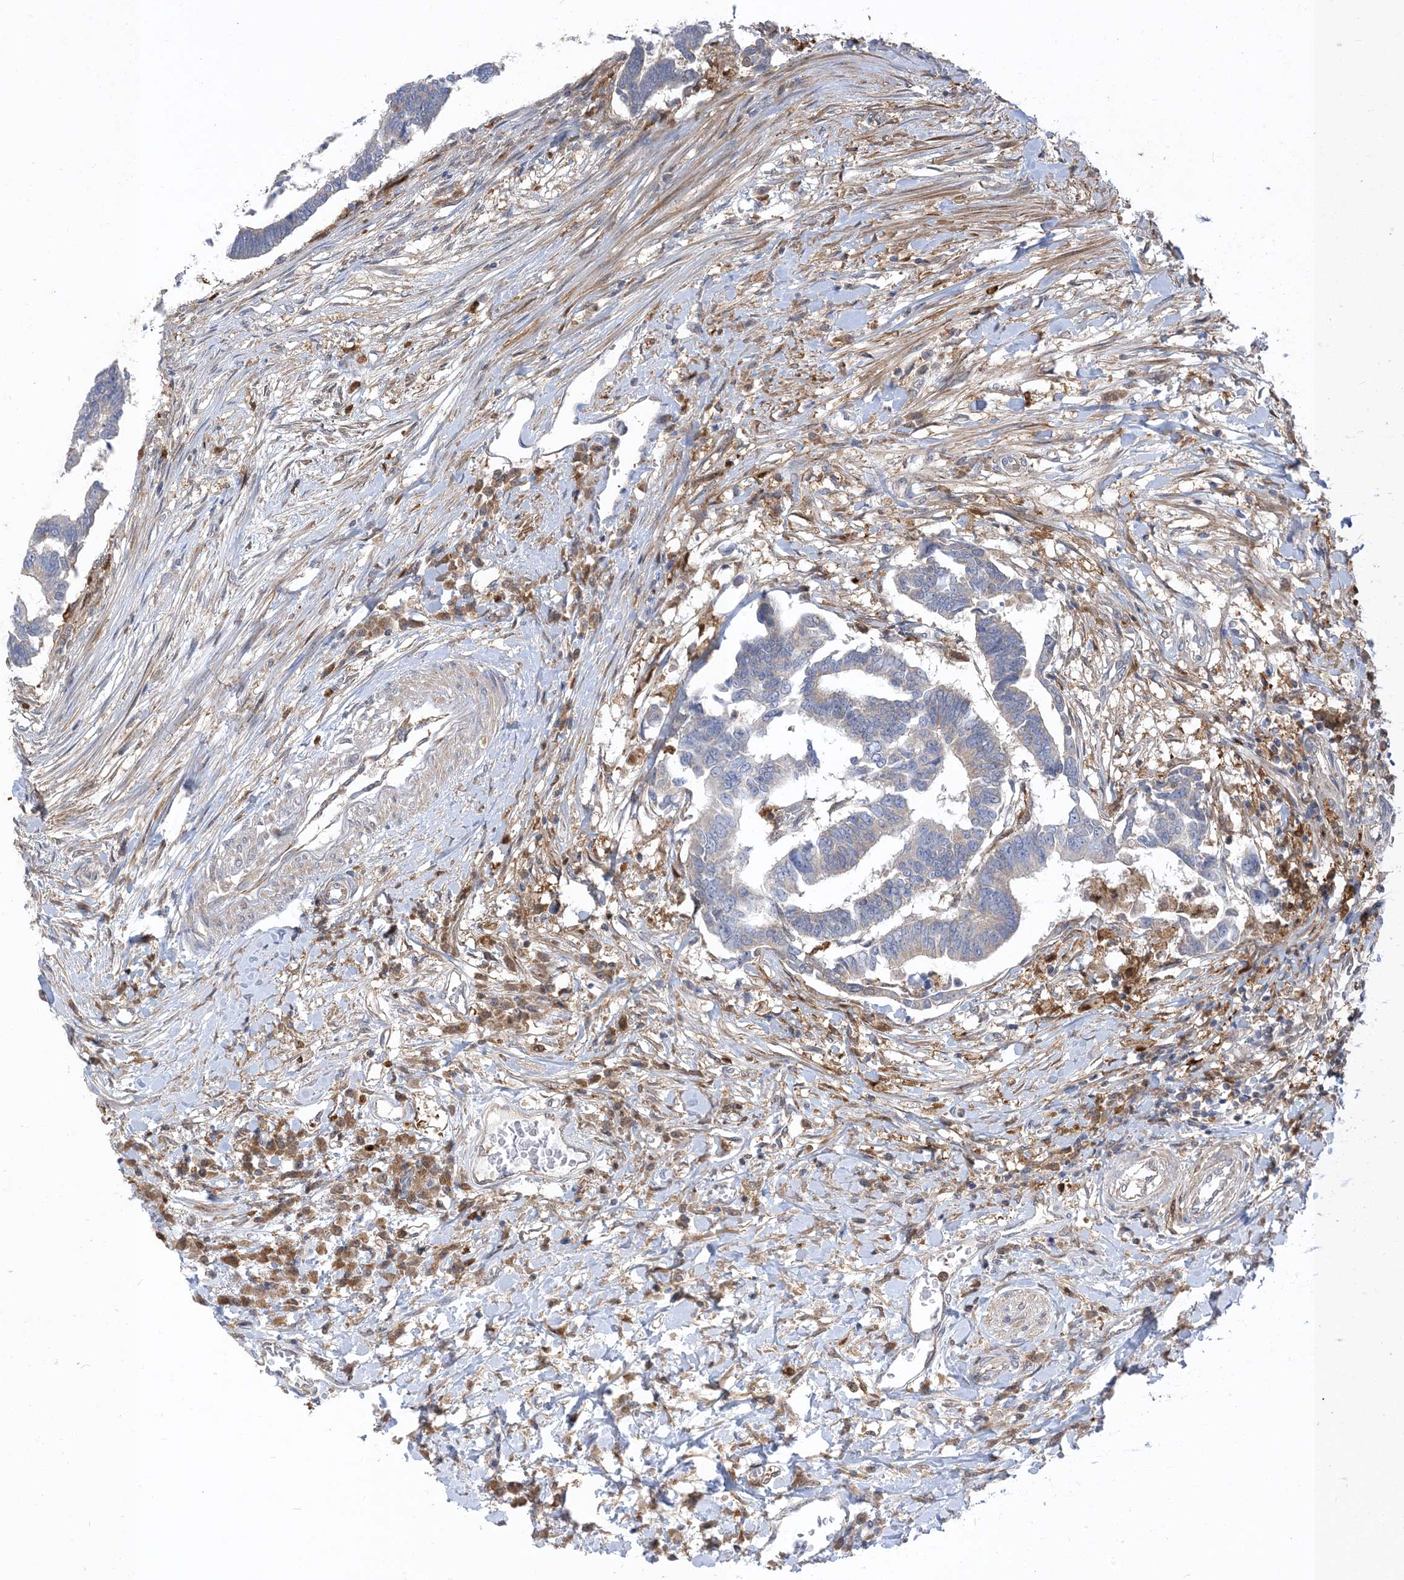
{"staining": {"intensity": "negative", "quantity": "none", "location": "none"}, "tissue": "colorectal cancer", "cell_type": "Tumor cells", "image_type": "cancer", "snomed": [{"axis": "morphology", "description": "Adenocarcinoma, NOS"}, {"axis": "topography", "description": "Rectum"}], "caption": "Immunohistochemistry micrograph of colorectal adenocarcinoma stained for a protein (brown), which reveals no positivity in tumor cells.", "gene": "NAGK", "patient": {"sex": "female", "age": 65}}